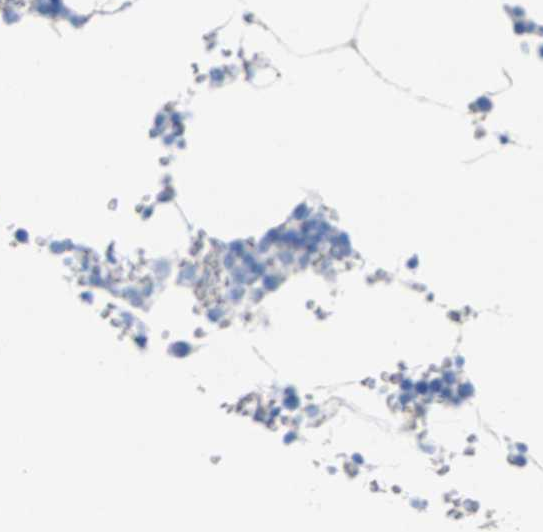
{"staining": {"intensity": "negative", "quantity": "none", "location": "none"}, "tissue": "bone marrow", "cell_type": "Hematopoietic cells", "image_type": "normal", "snomed": [{"axis": "morphology", "description": "Normal tissue, NOS"}, {"axis": "topography", "description": "Bone marrow"}], "caption": "Hematopoietic cells are negative for protein expression in benign human bone marrow. Brightfield microscopy of immunohistochemistry stained with DAB (brown) and hematoxylin (blue), captured at high magnification.", "gene": "CPA1", "patient": {"sex": "male", "age": 70}}